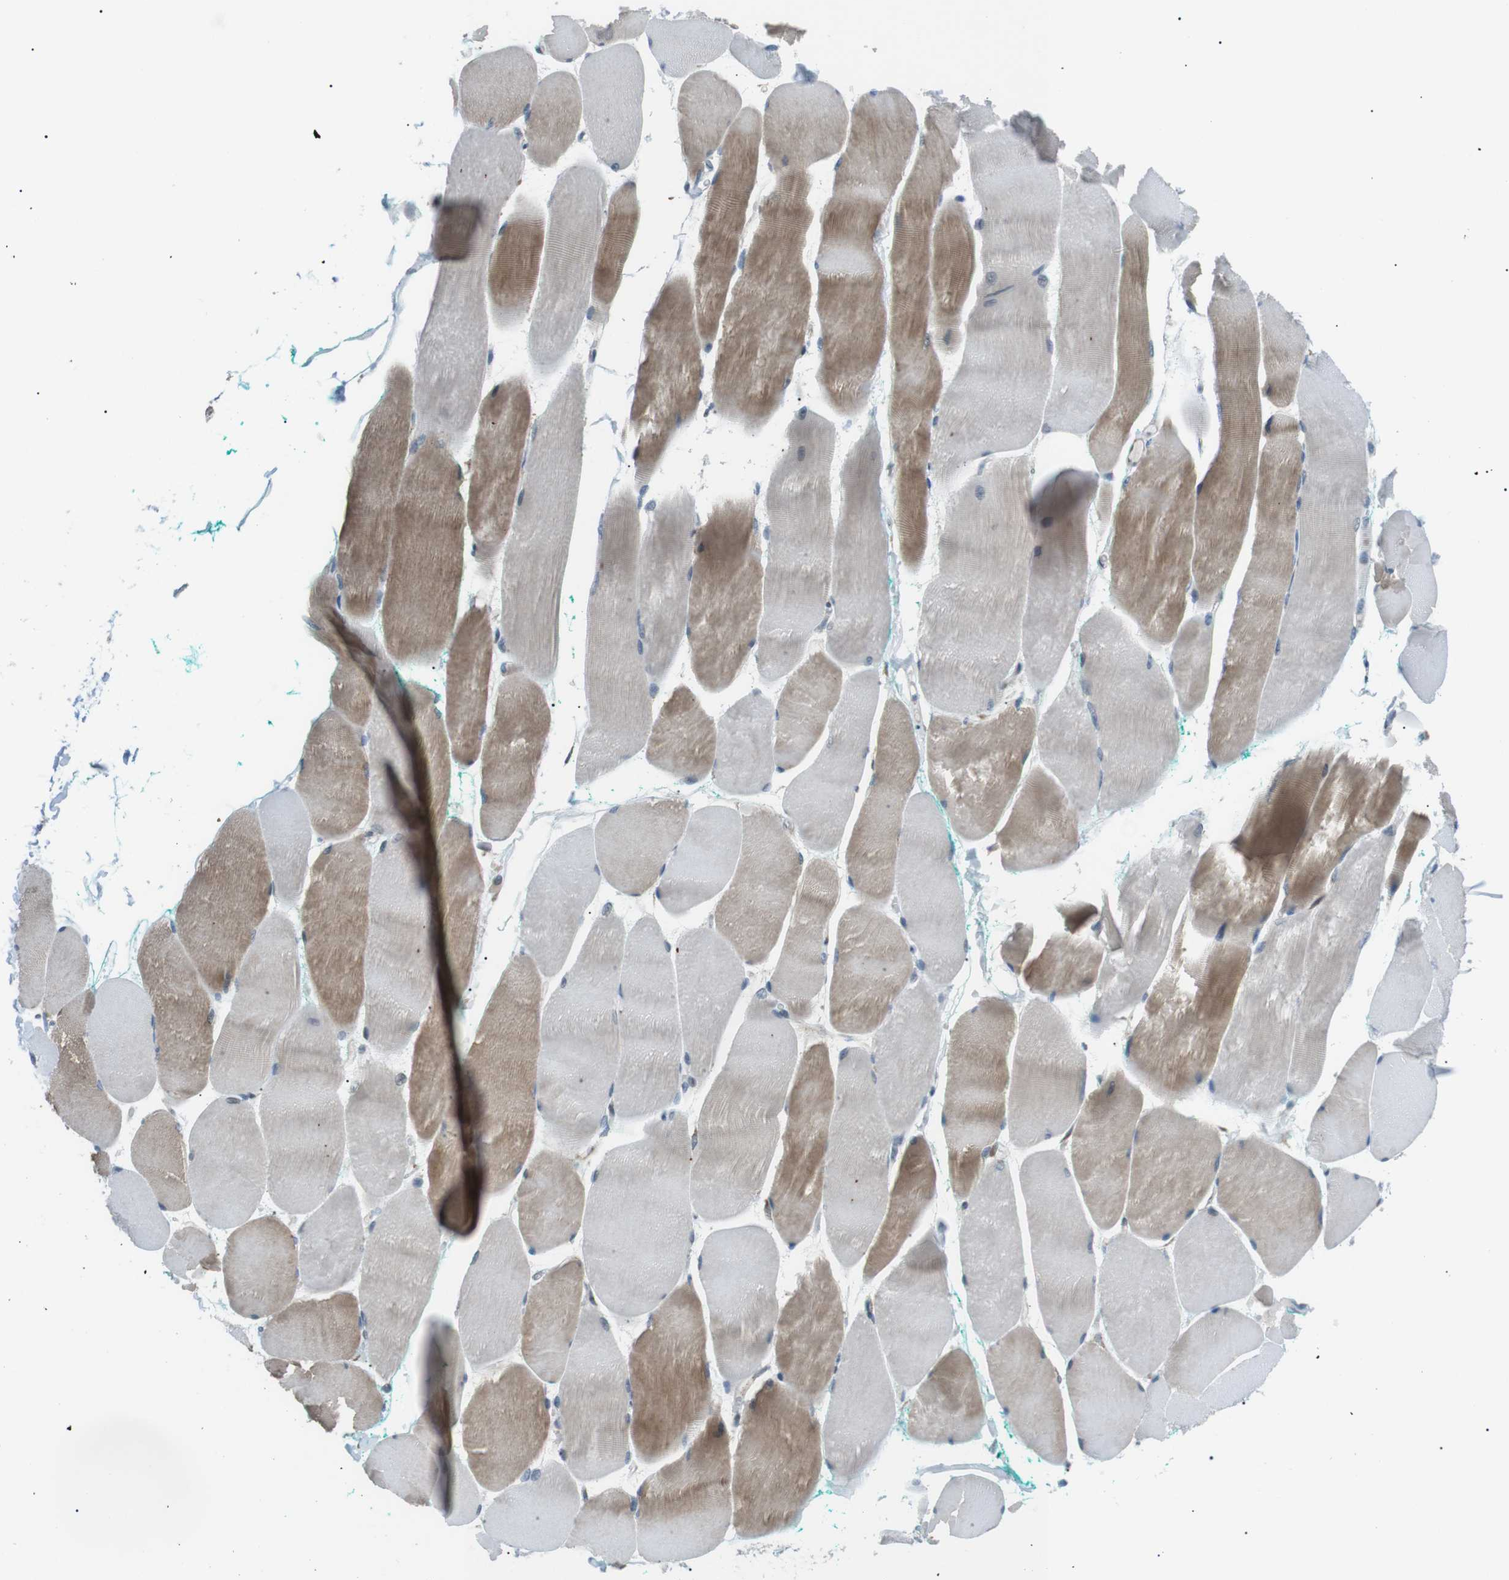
{"staining": {"intensity": "moderate", "quantity": "25%-75%", "location": "cytoplasmic/membranous"}, "tissue": "skeletal muscle", "cell_type": "Myocytes", "image_type": "normal", "snomed": [{"axis": "morphology", "description": "Normal tissue, NOS"}, {"axis": "morphology", "description": "Squamous cell carcinoma, NOS"}, {"axis": "topography", "description": "Skeletal muscle"}], "caption": "The micrograph reveals a brown stain indicating the presence of a protein in the cytoplasmic/membranous of myocytes in skeletal muscle.", "gene": "ARID5B", "patient": {"sex": "male", "age": 51}}